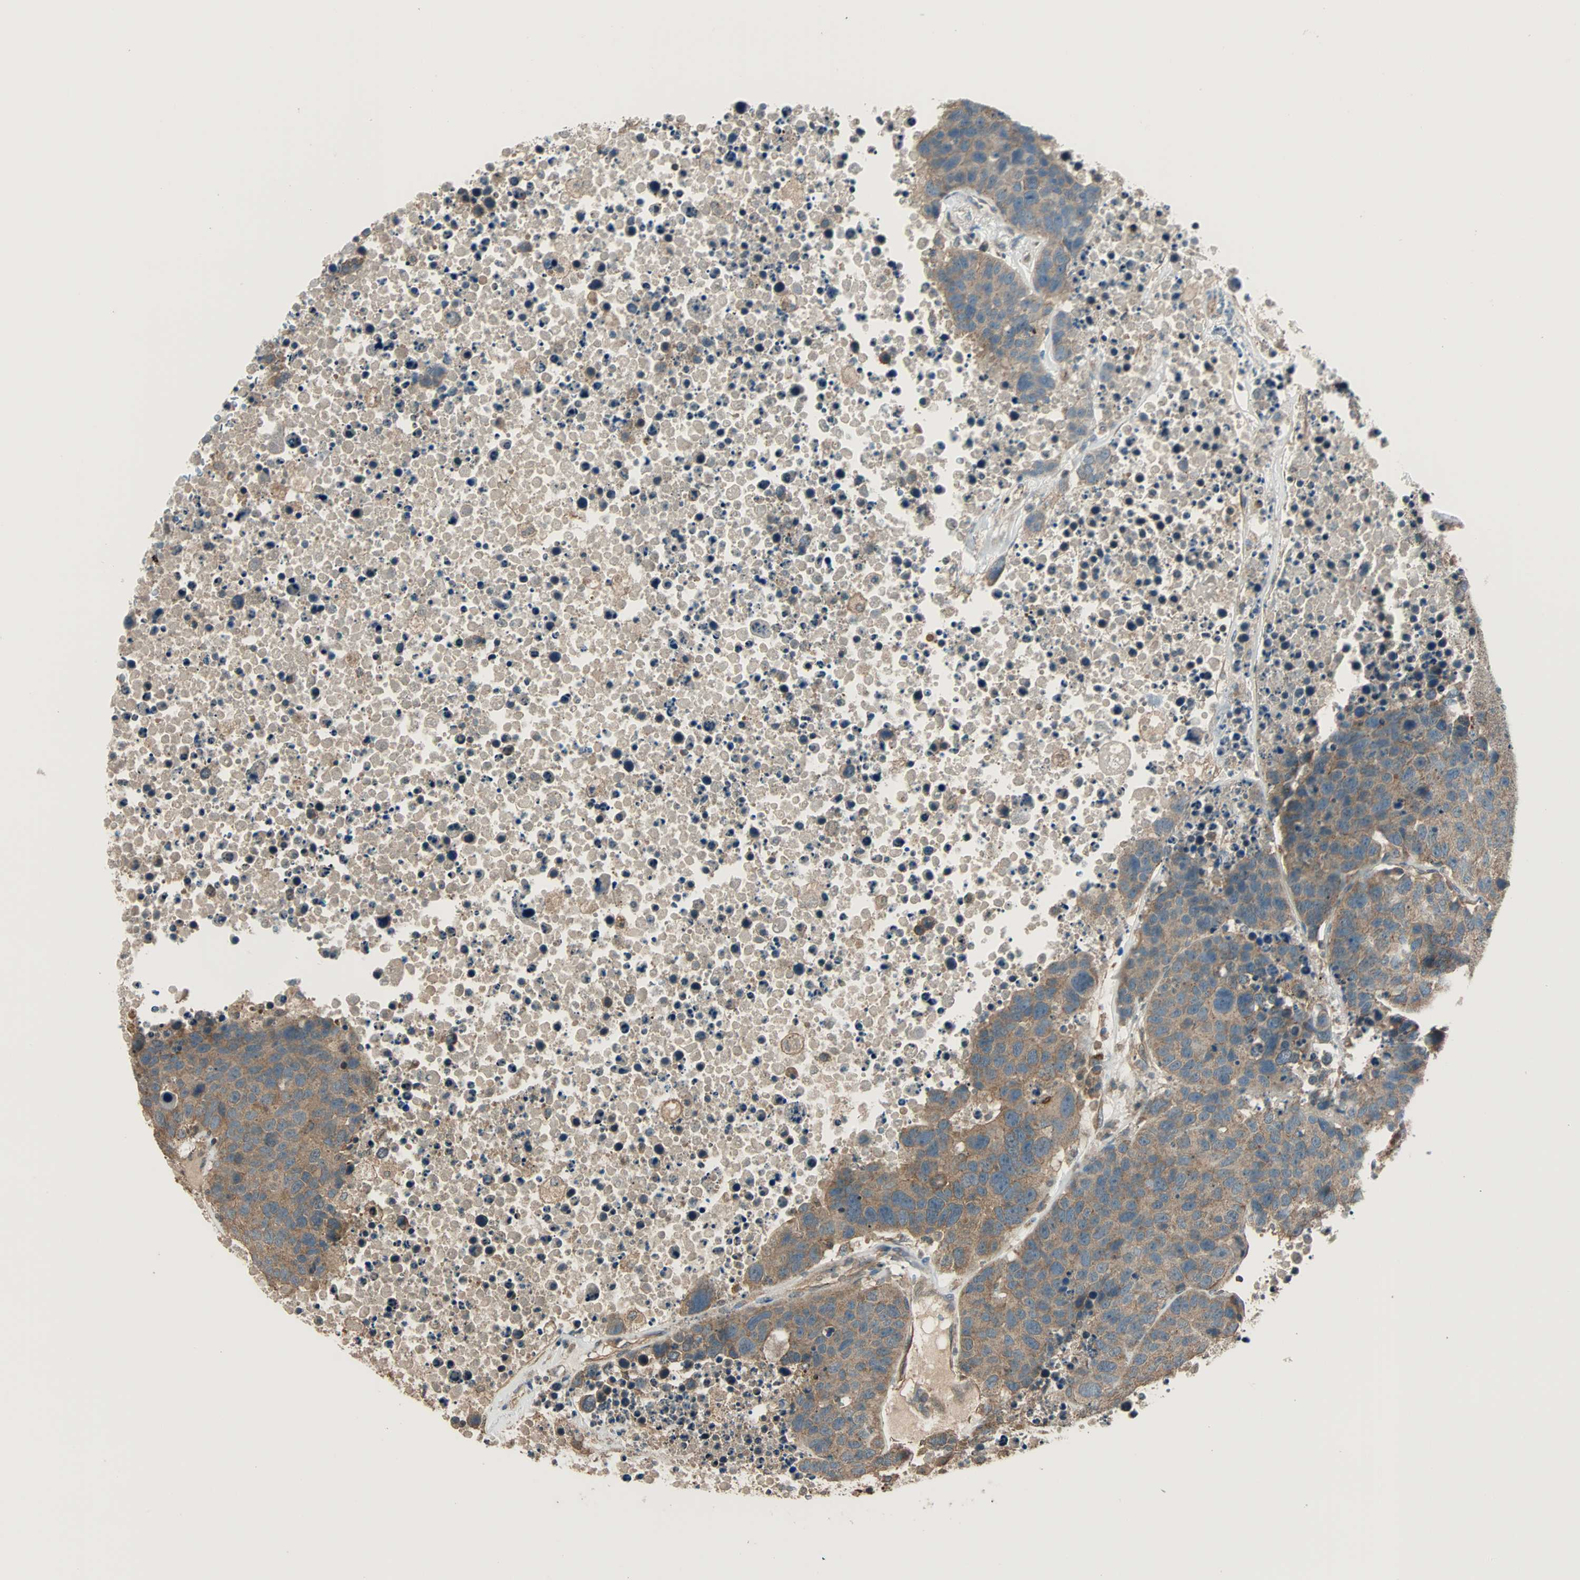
{"staining": {"intensity": "moderate", "quantity": ">75%", "location": "cytoplasmic/membranous"}, "tissue": "carcinoid", "cell_type": "Tumor cells", "image_type": "cancer", "snomed": [{"axis": "morphology", "description": "Carcinoid, malignant, NOS"}, {"axis": "topography", "description": "Lung"}], "caption": "There is medium levels of moderate cytoplasmic/membranous staining in tumor cells of carcinoid, as demonstrated by immunohistochemical staining (brown color).", "gene": "MAP3K21", "patient": {"sex": "male", "age": 60}}